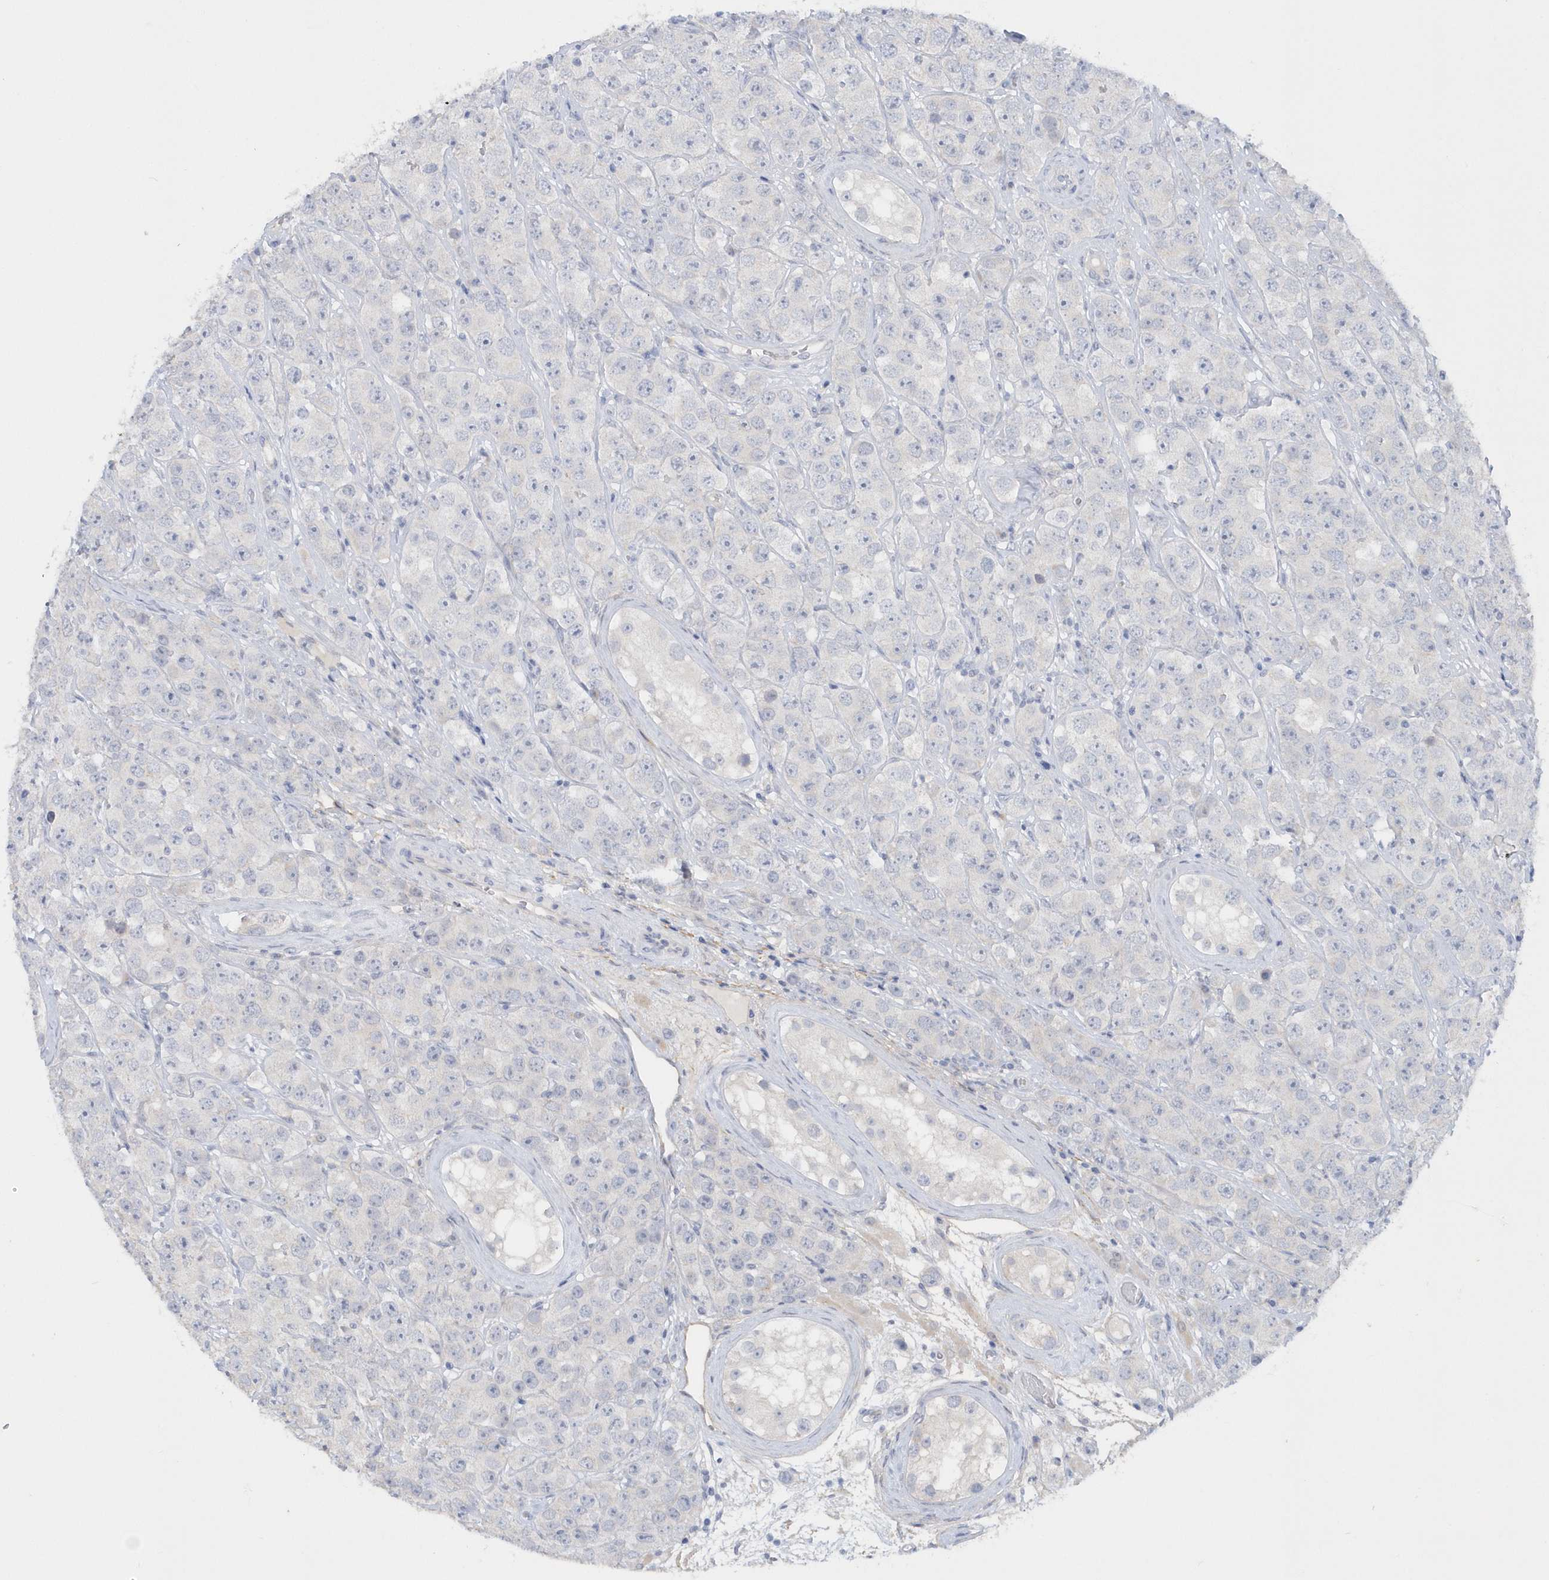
{"staining": {"intensity": "negative", "quantity": "none", "location": "none"}, "tissue": "testis cancer", "cell_type": "Tumor cells", "image_type": "cancer", "snomed": [{"axis": "morphology", "description": "Seminoma, NOS"}, {"axis": "topography", "description": "Testis"}], "caption": "An image of human testis cancer is negative for staining in tumor cells.", "gene": "RPE", "patient": {"sex": "male", "age": 28}}